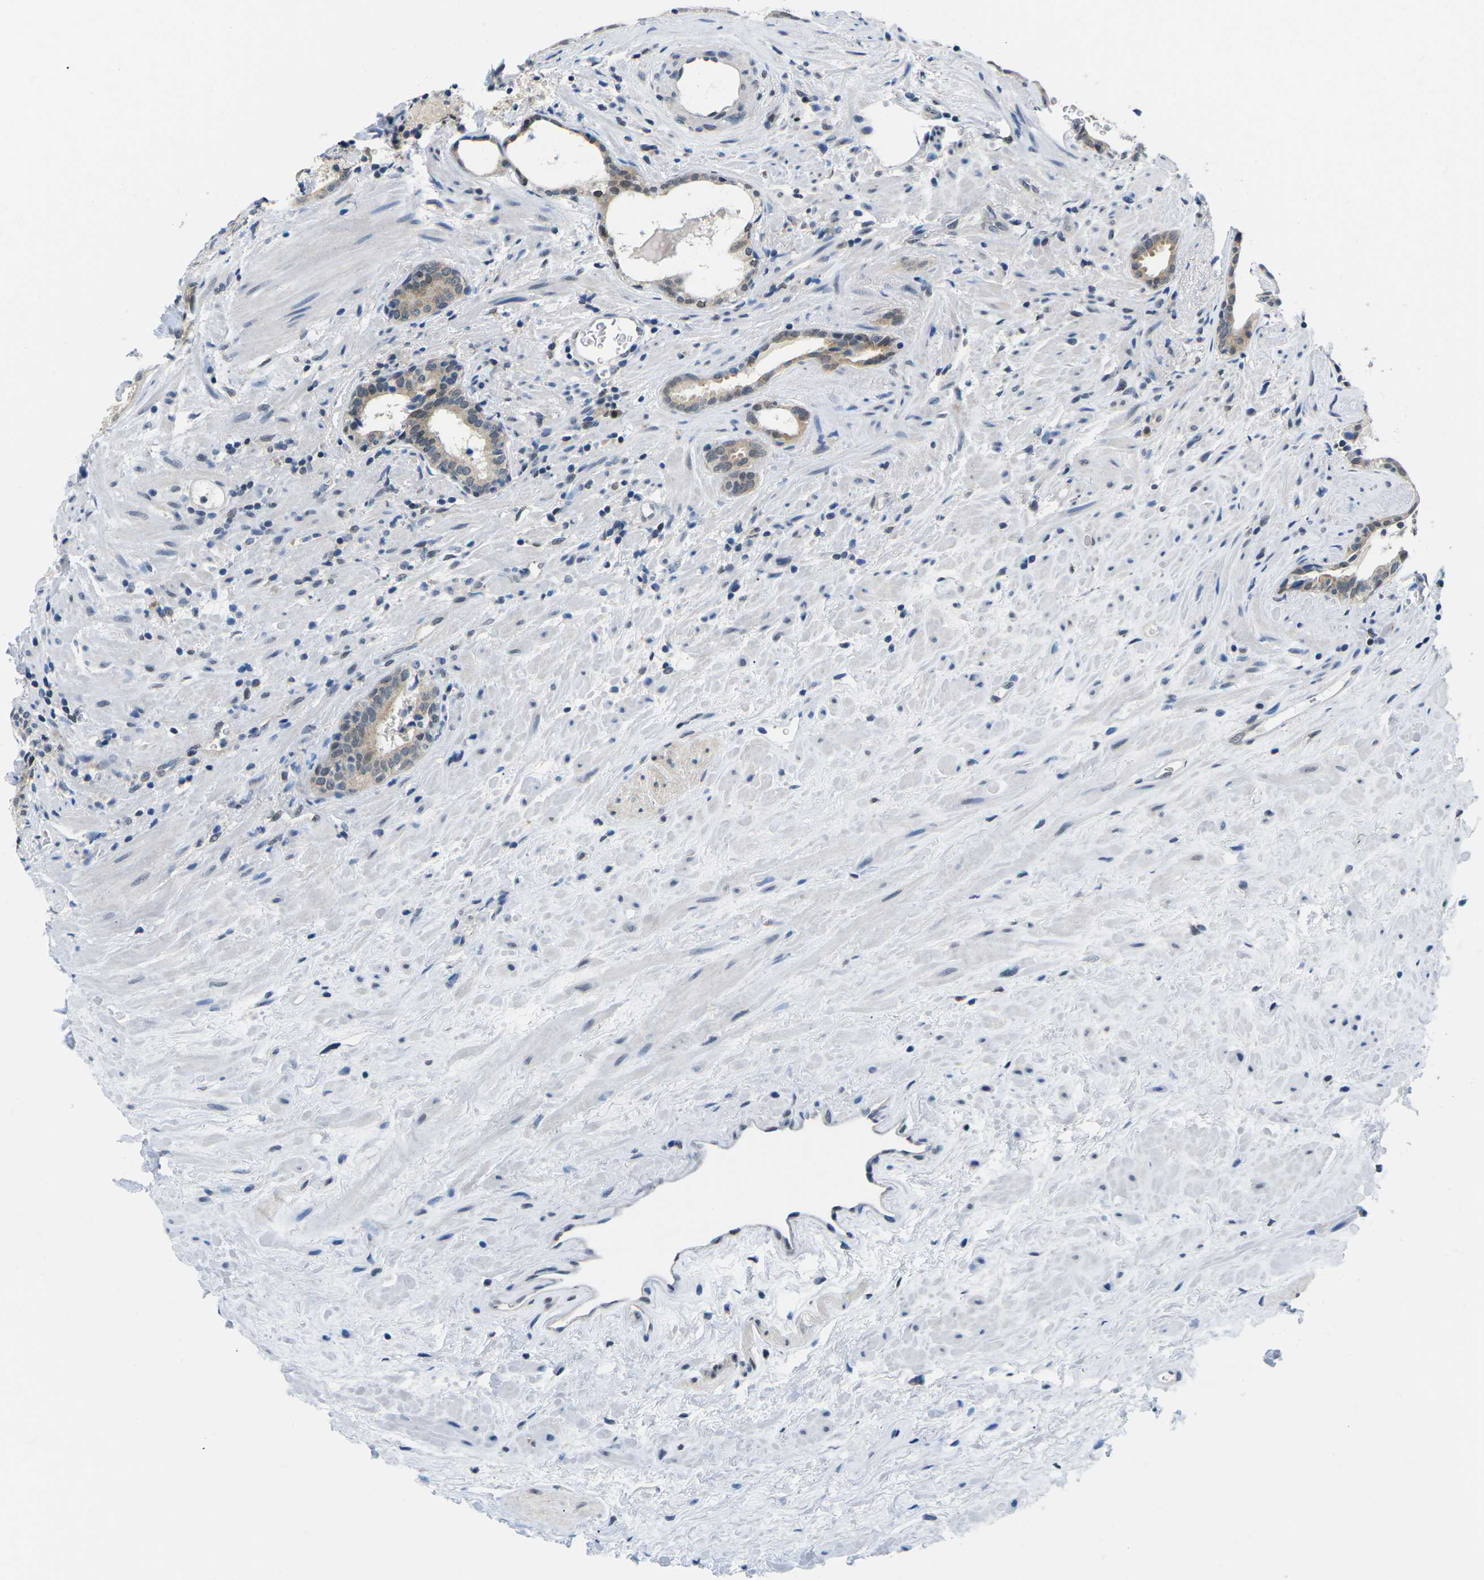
{"staining": {"intensity": "moderate", "quantity": "<25%", "location": "cytoplasmic/membranous,nuclear"}, "tissue": "prostate cancer", "cell_type": "Tumor cells", "image_type": "cancer", "snomed": [{"axis": "morphology", "description": "Adenocarcinoma, High grade"}, {"axis": "topography", "description": "Prostate"}], "caption": "This is an image of immunohistochemistry (IHC) staining of prostate adenocarcinoma (high-grade), which shows moderate expression in the cytoplasmic/membranous and nuclear of tumor cells.", "gene": "UBA7", "patient": {"sex": "male", "age": 71}}